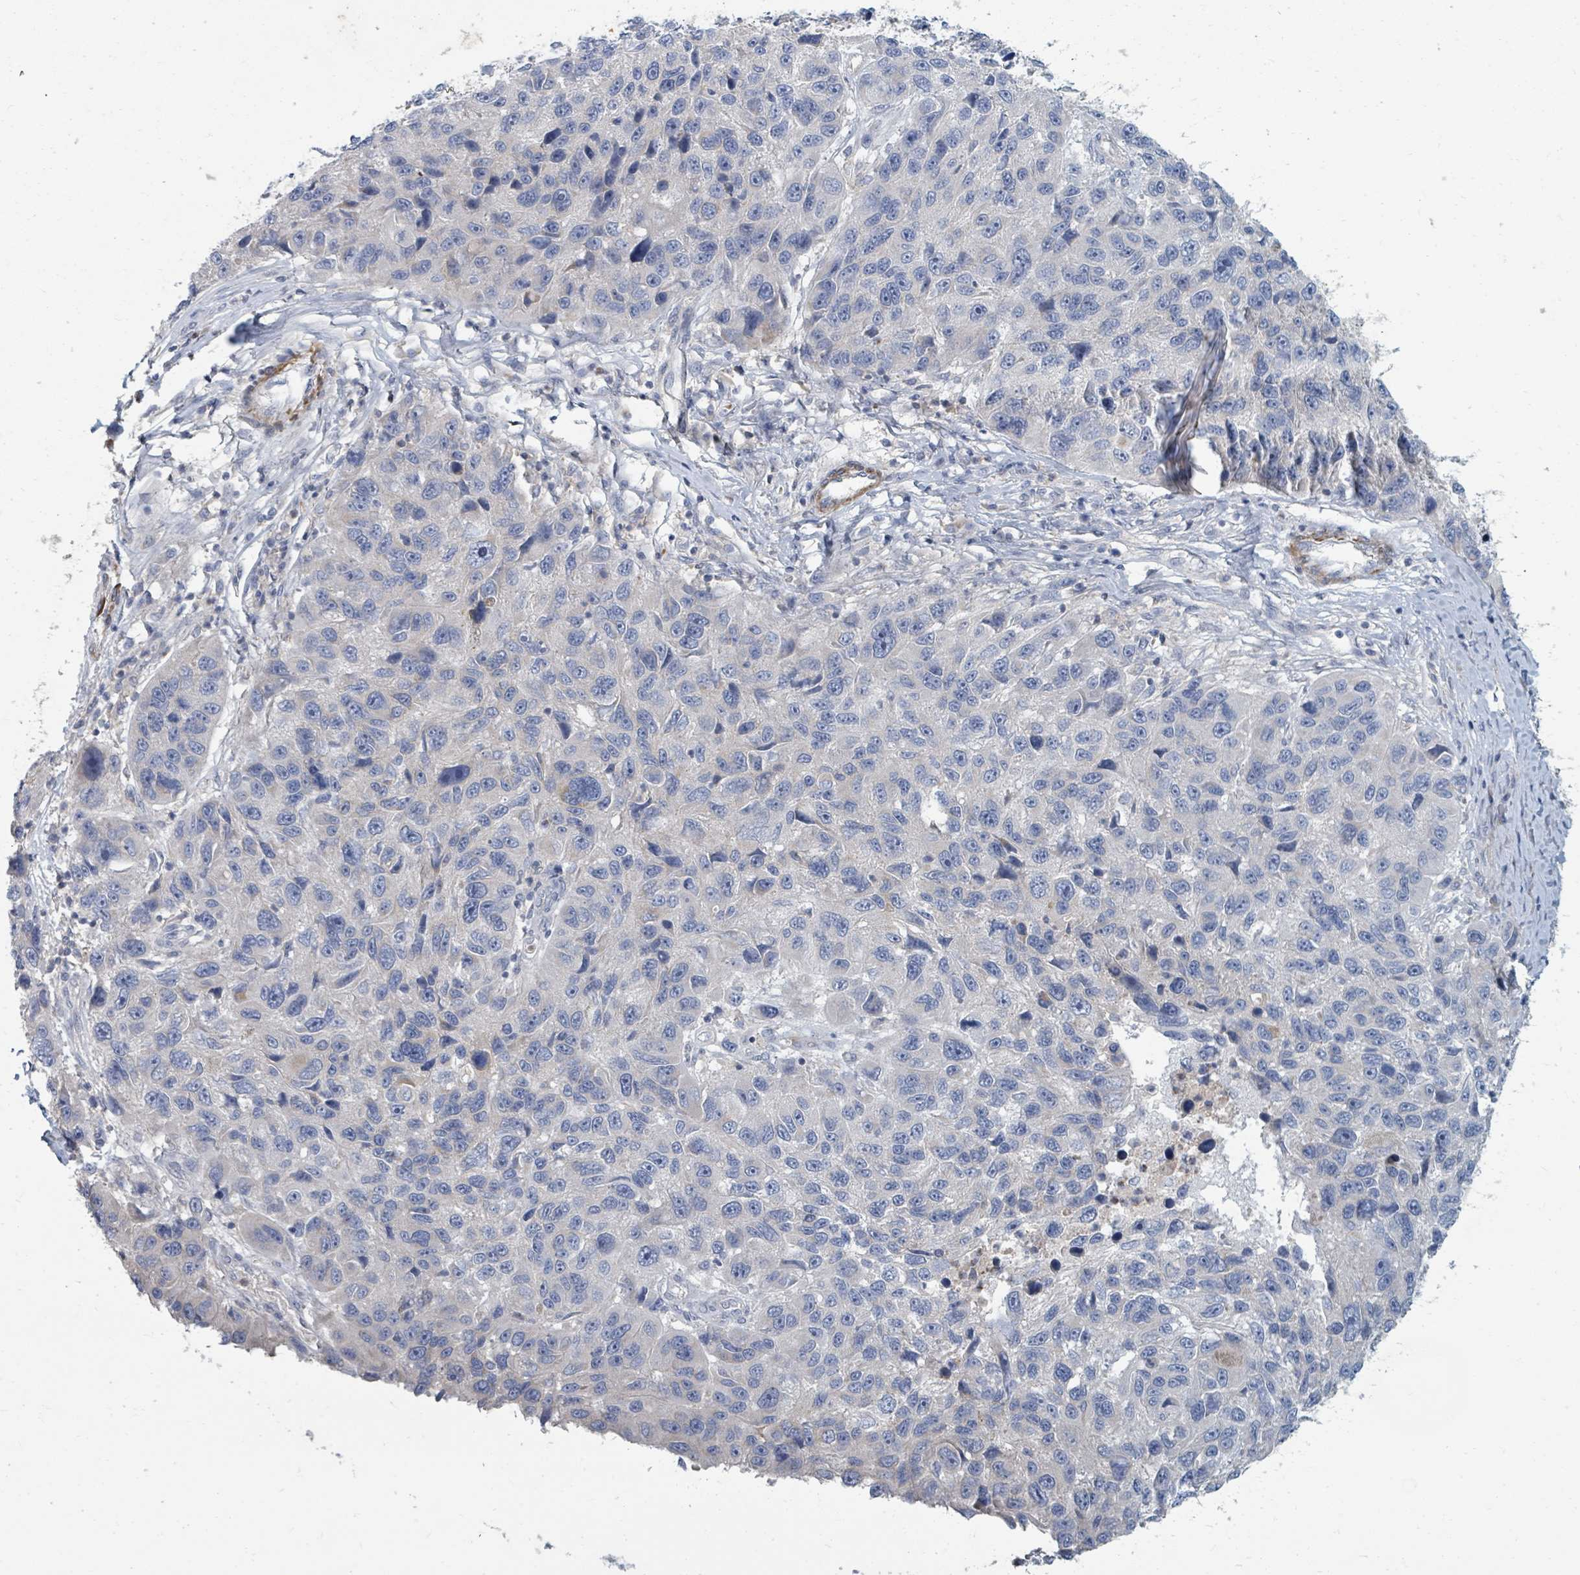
{"staining": {"intensity": "negative", "quantity": "none", "location": "none"}, "tissue": "melanoma", "cell_type": "Tumor cells", "image_type": "cancer", "snomed": [{"axis": "morphology", "description": "Malignant melanoma, NOS"}, {"axis": "topography", "description": "Skin"}], "caption": "A histopathology image of melanoma stained for a protein reveals no brown staining in tumor cells.", "gene": "ARGFX", "patient": {"sex": "male", "age": 53}}